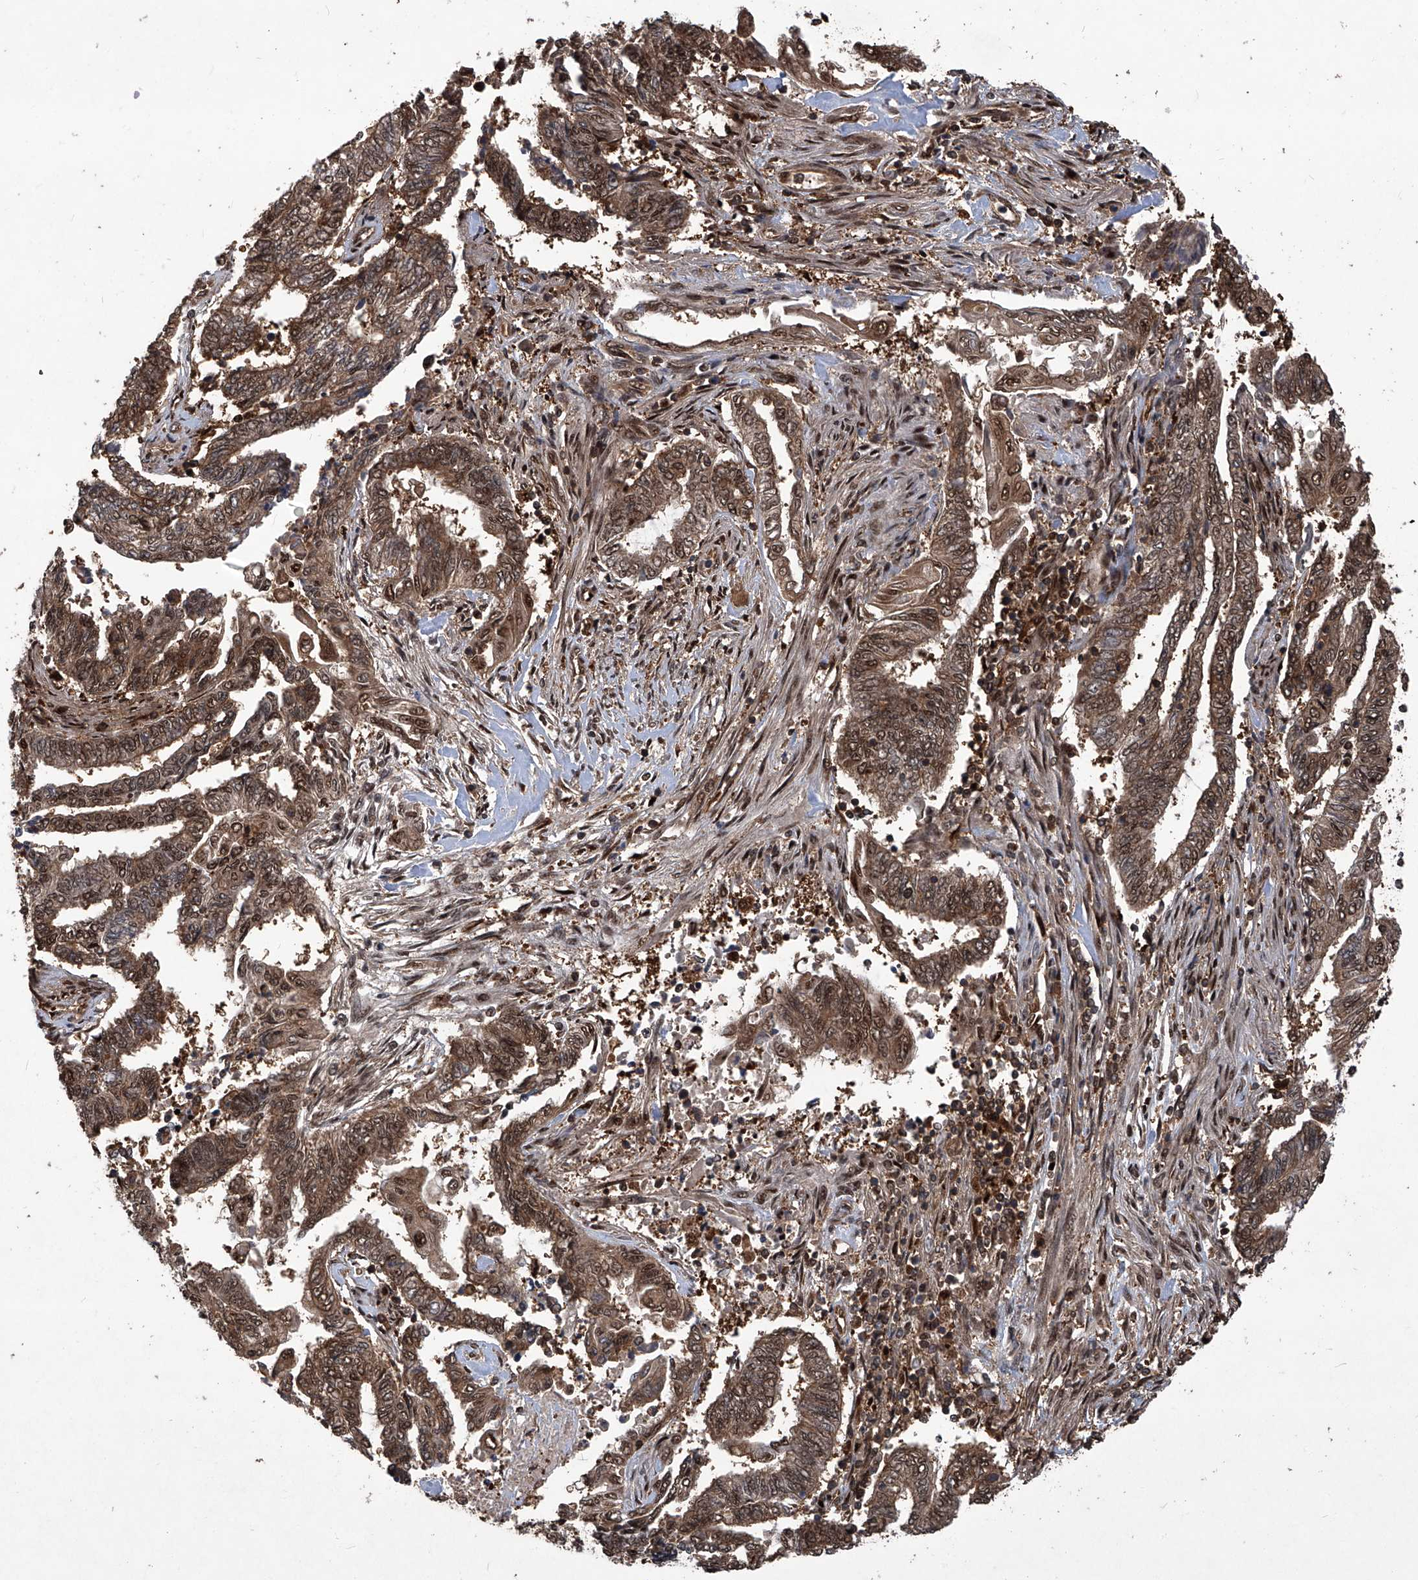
{"staining": {"intensity": "moderate", "quantity": ">75%", "location": "cytoplasmic/membranous,nuclear"}, "tissue": "endometrial cancer", "cell_type": "Tumor cells", "image_type": "cancer", "snomed": [{"axis": "morphology", "description": "Adenocarcinoma, NOS"}, {"axis": "topography", "description": "Uterus"}, {"axis": "topography", "description": "Endometrium"}], "caption": "Protein staining reveals moderate cytoplasmic/membranous and nuclear expression in about >75% of tumor cells in adenocarcinoma (endometrial).", "gene": "PSMB1", "patient": {"sex": "female", "age": 70}}